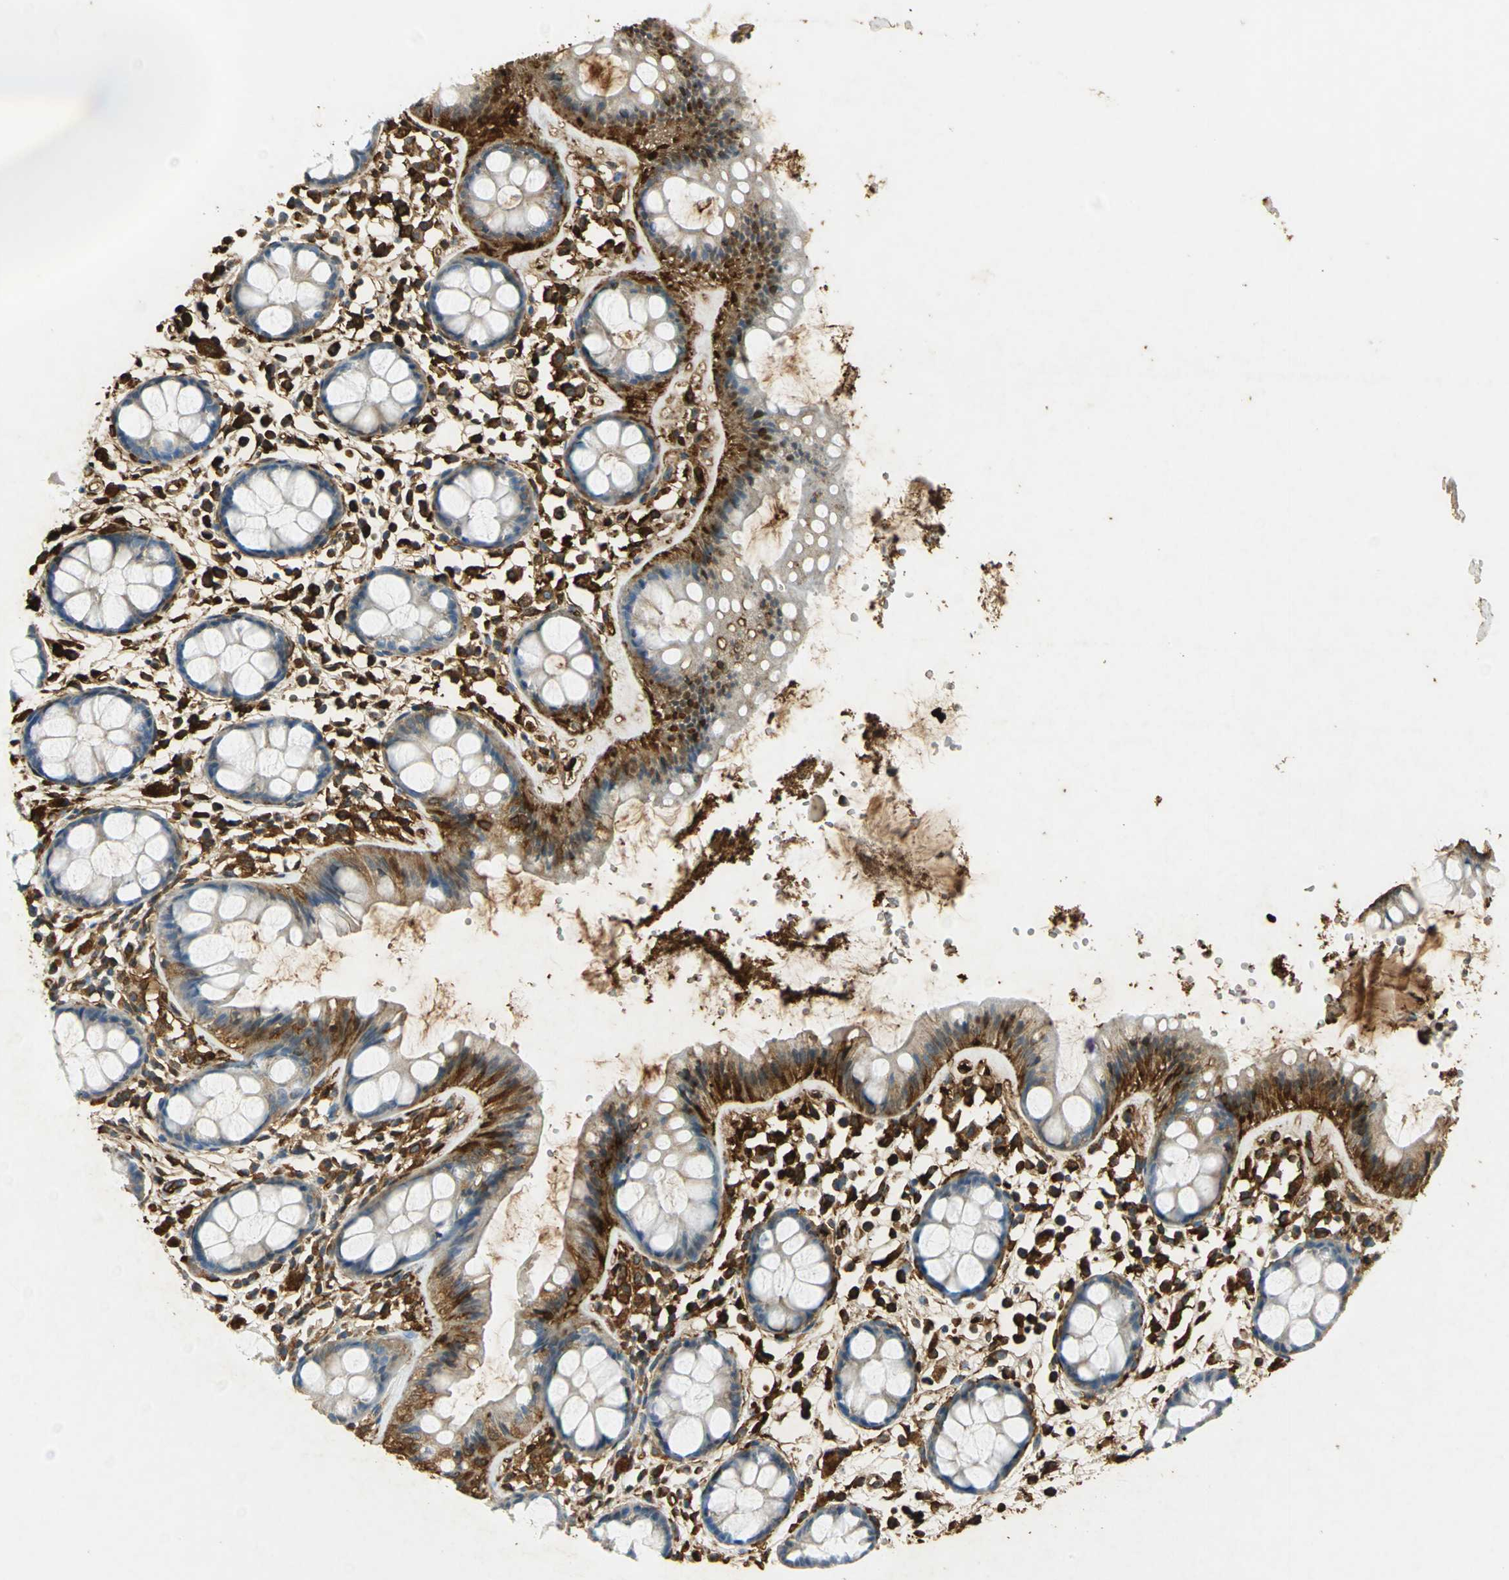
{"staining": {"intensity": "moderate", "quantity": "<25%", "location": "cytoplasmic/membranous"}, "tissue": "rectum", "cell_type": "Glandular cells", "image_type": "normal", "snomed": [{"axis": "morphology", "description": "Normal tissue, NOS"}, {"axis": "topography", "description": "Rectum"}], "caption": "High-power microscopy captured an immunohistochemistry (IHC) micrograph of normal rectum, revealing moderate cytoplasmic/membranous positivity in about <25% of glandular cells.", "gene": "ANXA4", "patient": {"sex": "female", "age": 66}}